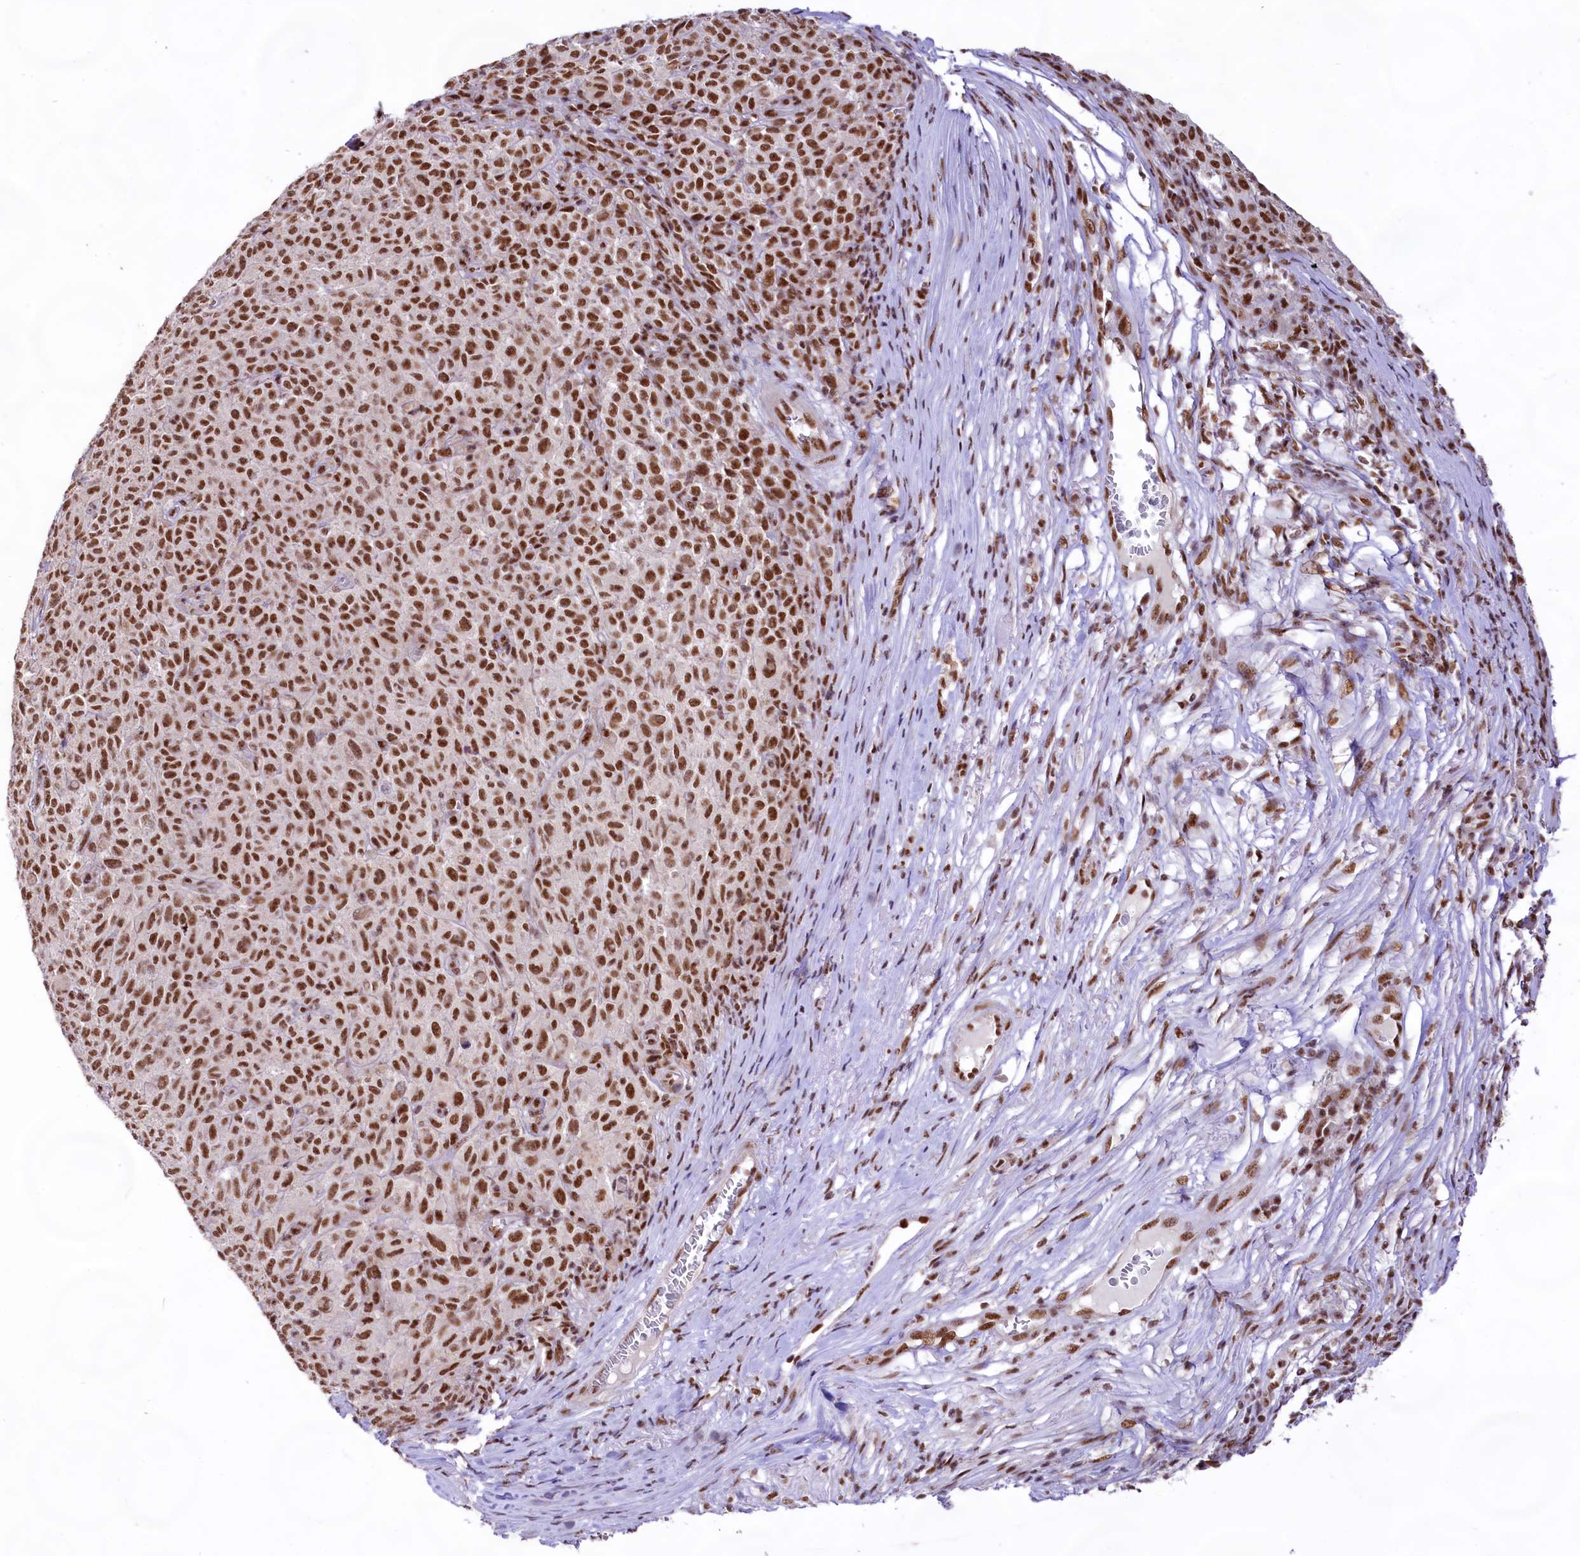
{"staining": {"intensity": "strong", "quantity": ">75%", "location": "nuclear"}, "tissue": "melanoma", "cell_type": "Tumor cells", "image_type": "cancer", "snomed": [{"axis": "morphology", "description": "Malignant melanoma, NOS"}, {"axis": "topography", "description": "Skin"}], "caption": "Malignant melanoma stained with DAB (3,3'-diaminobenzidine) immunohistochemistry exhibits high levels of strong nuclear expression in approximately >75% of tumor cells. (brown staining indicates protein expression, while blue staining denotes nuclei).", "gene": "HIRA", "patient": {"sex": "female", "age": 82}}